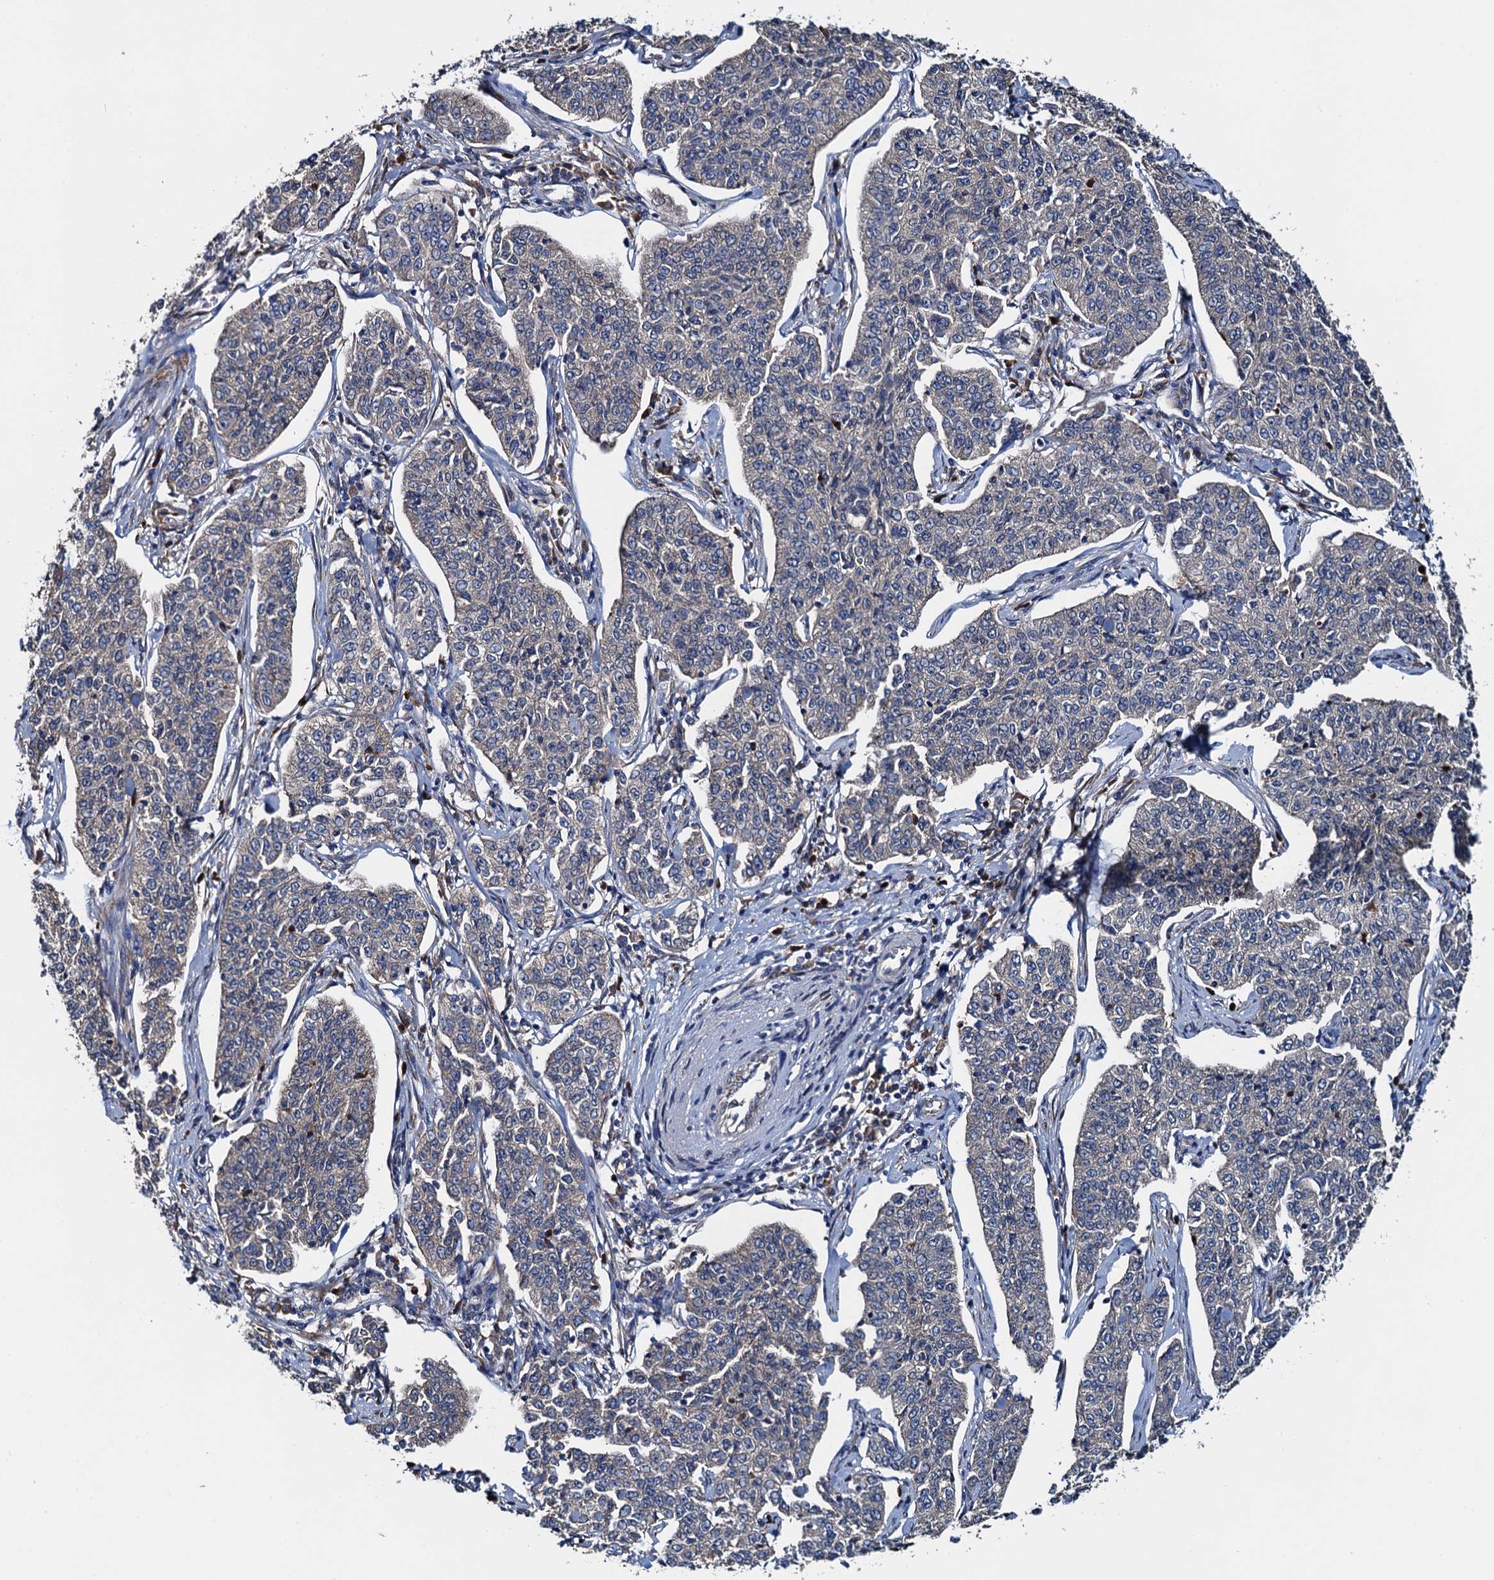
{"staining": {"intensity": "negative", "quantity": "none", "location": "none"}, "tissue": "cervical cancer", "cell_type": "Tumor cells", "image_type": "cancer", "snomed": [{"axis": "morphology", "description": "Squamous cell carcinoma, NOS"}, {"axis": "topography", "description": "Cervix"}], "caption": "IHC of human squamous cell carcinoma (cervical) exhibits no staining in tumor cells.", "gene": "ADCY9", "patient": {"sex": "female", "age": 35}}